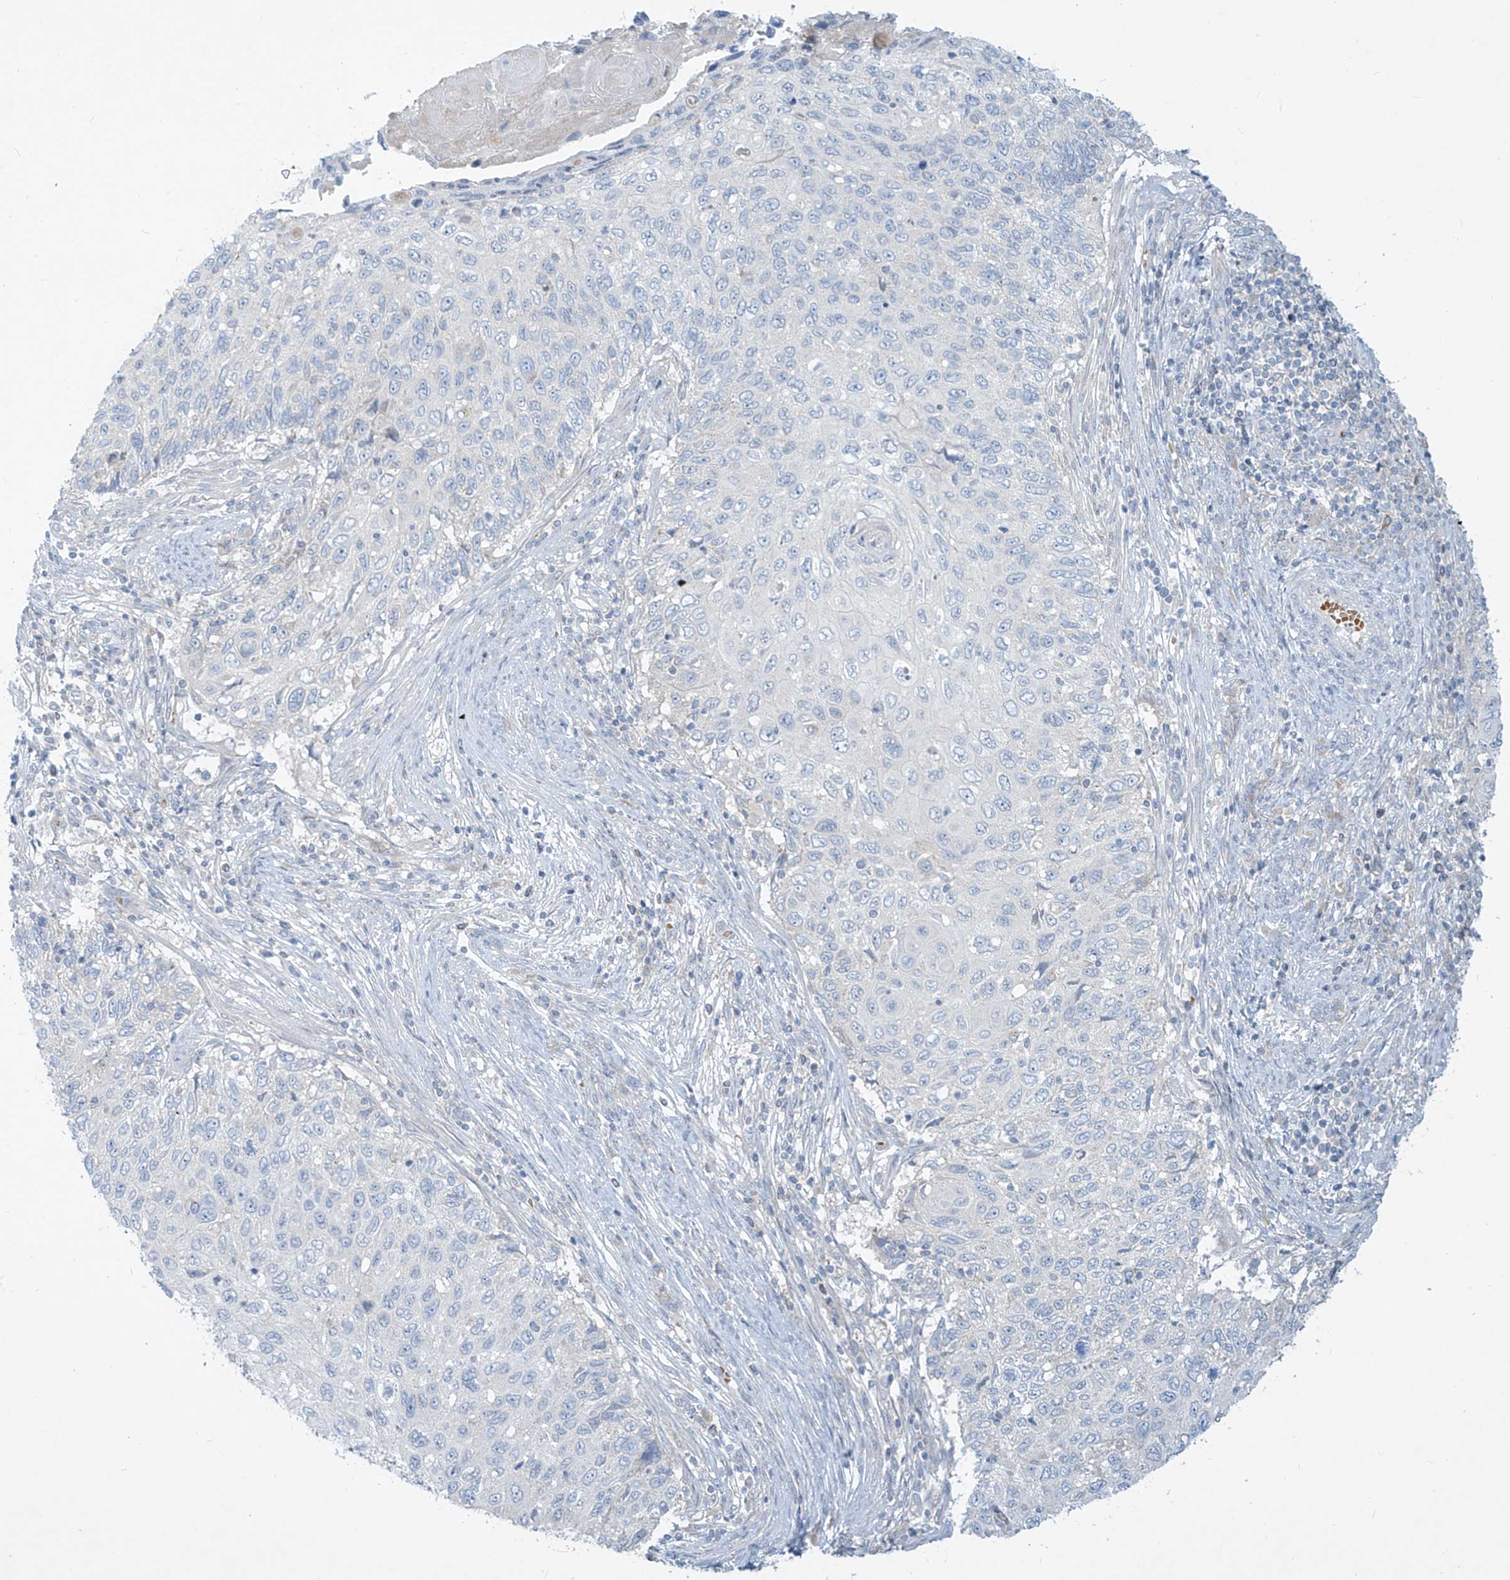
{"staining": {"intensity": "negative", "quantity": "none", "location": "none"}, "tissue": "cervical cancer", "cell_type": "Tumor cells", "image_type": "cancer", "snomed": [{"axis": "morphology", "description": "Squamous cell carcinoma, NOS"}, {"axis": "topography", "description": "Cervix"}], "caption": "This histopathology image is of cervical squamous cell carcinoma stained with IHC to label a protein in brown with the nuclei are counter-stained blue. There is no expression in tumor cells.", "gene": "DGKQ", "patient": {"sex": "female", "age": 70}}